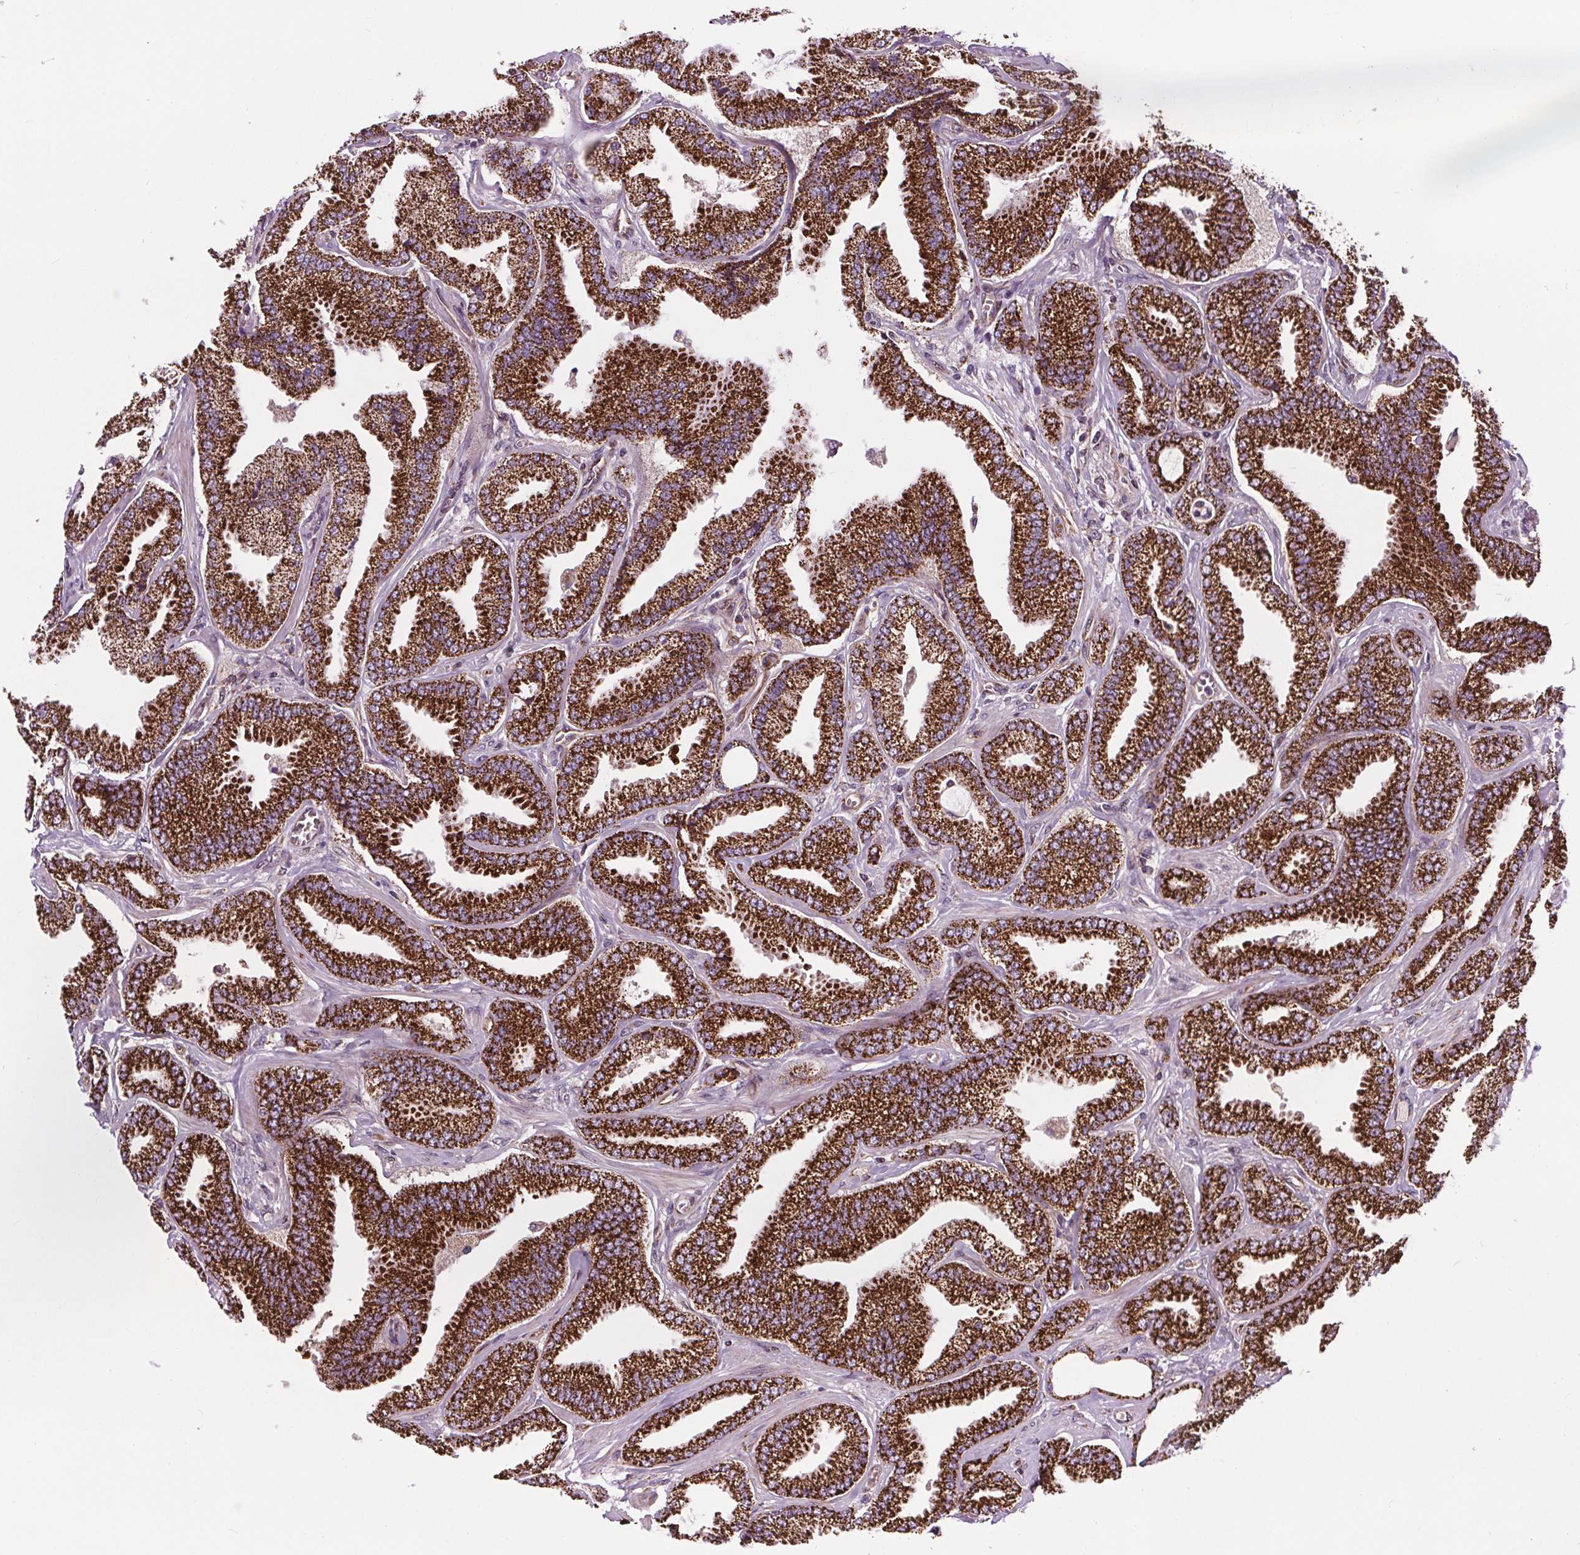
{"staining": {"intensity": "strong", "quantity": ">75%", "location": "cytoplasmic/membranous"}, "tissue": "prostate cancer", "cell_type": "Tumor cells", "image_type": "cancer", "snomed": [{"axis": "morphology", "description": "Adenocarcinoma, Low grade"}, {"axis": "topography", "description": "Prostate"}], "caption": "Immunohistochemical staining of human prostate cancer demonstrates high levels of strong cytoplasmic/membranous expression in approximately >75% of tumor cells. (DAB (3,3'-diaminobenzidine) IHC, brown staining for protein, blue staining for nuclei).", "gene": "GOLT1B", "patient": {"sex": "male", "age": 55}}